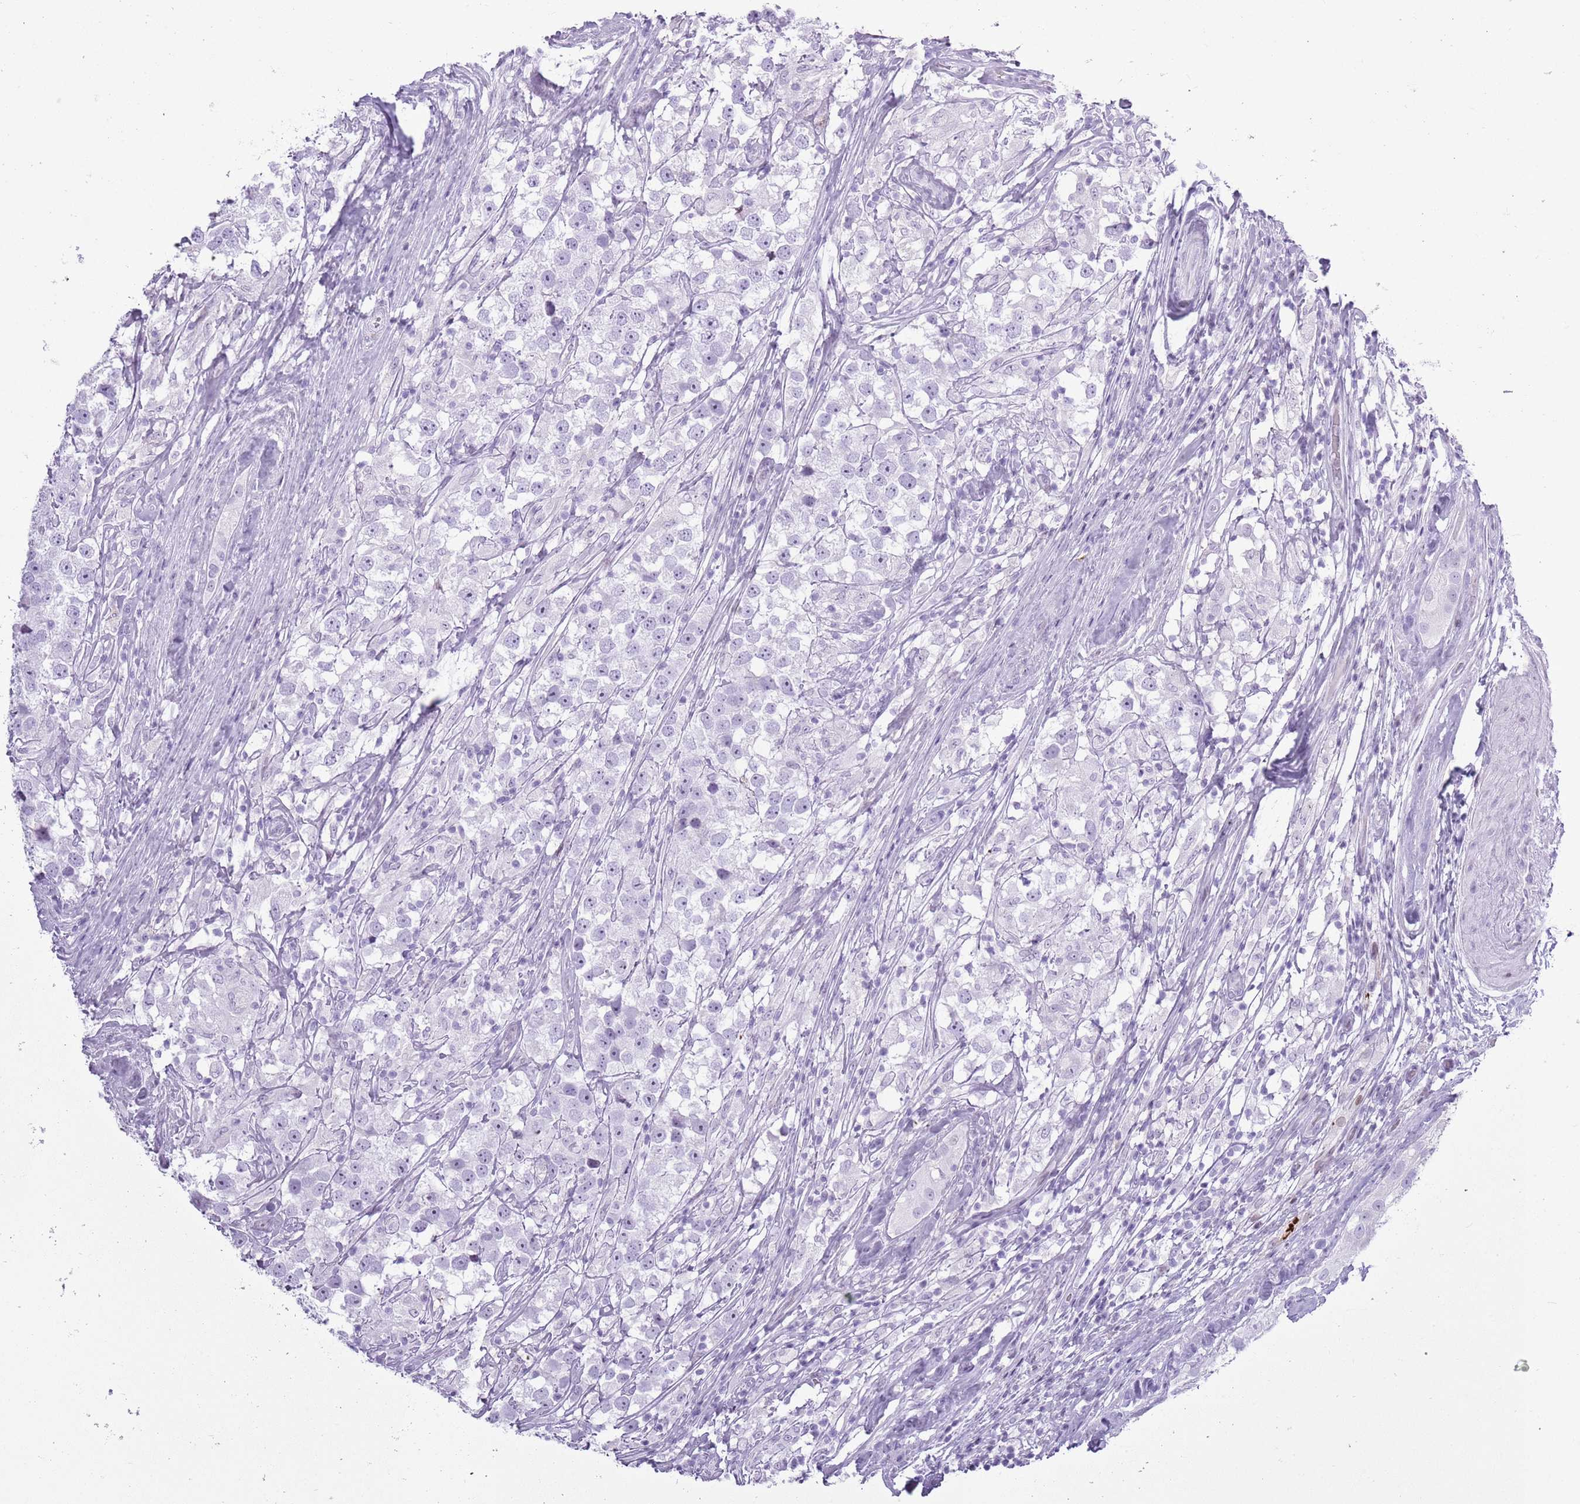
{"staining": {"intensity": "negative", "quantity": "none", "location": "none"}, "tissue": "testis cancer", "cell_type": "Tumor cells", "image_type": "cancer", "snomed": [{"axis": "morphology", "description": "Seminoma, NOS"}, {"axis": "topography", "description": "Testis"}], "caption": "Immunohistochemistry histopathology image of neoplastic tissue: human seminoma (testis) stained with DAB shows no significant protein expression in tumor cells.", "gene": "ASIP", "patient": {"sex": "male", "age": 46}}